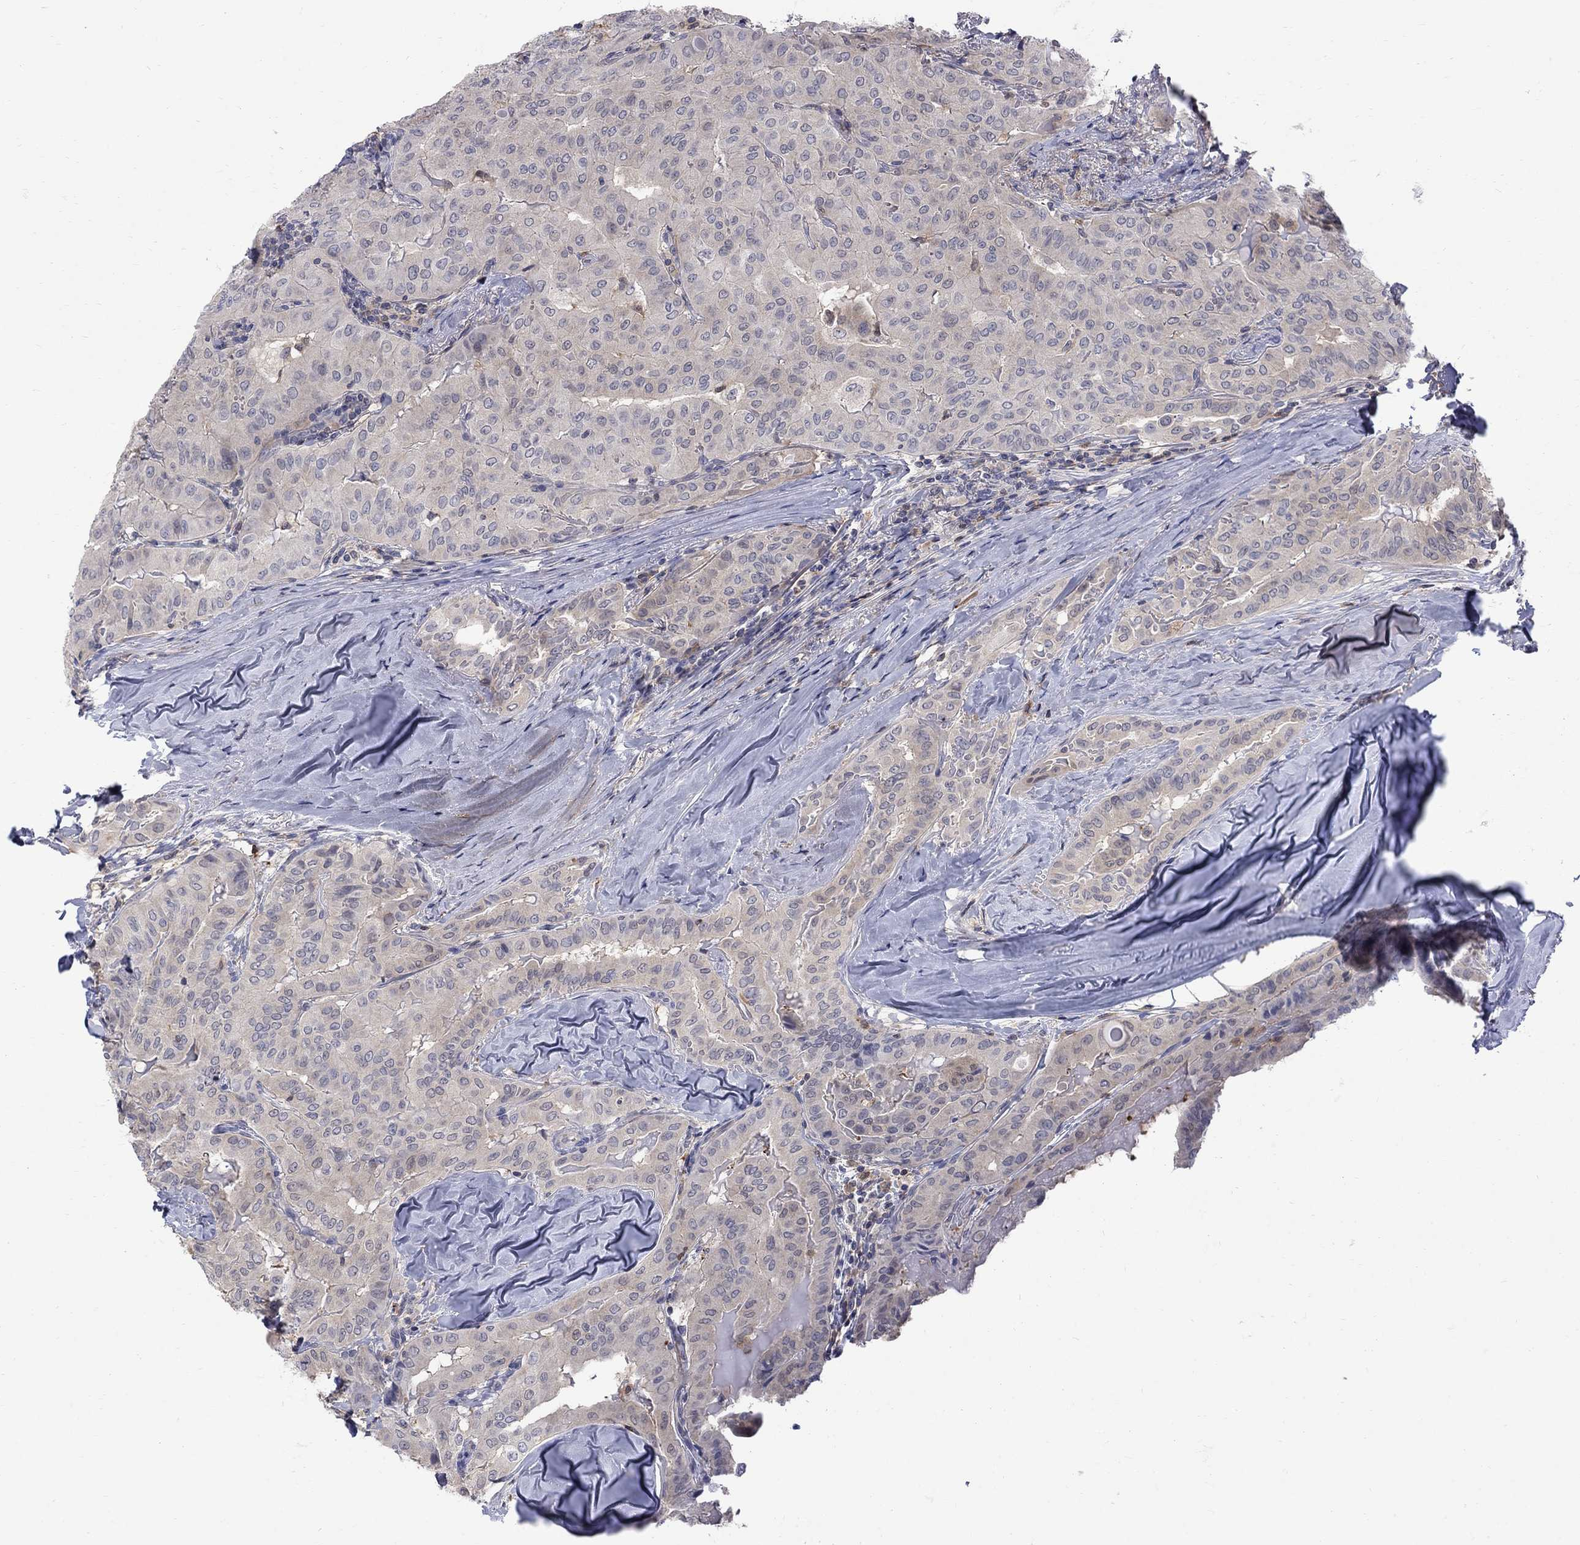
{"staining": {"intensity": "negative", "quantity": "none", "location": "none"}, "tissue": "thyroid cancer", "cell_type": "Tumor cells", "image_type": "cancer", "snomed": [{"axis": "morphology", "description": "Papillary adenocarcinoma, NOS"}, {"axis": "topography", "description": "Thyroid gland"}], "caption": "An immunohistochemistry histopathology image of thyroid cancer (papillary adenocarcinoma) is shown. There is no staining in tumor cells of thyroid cancer (papillary adenocarcinoma). The staining is performed using DAB (3,3'-diaminobenzidine) brown chromogen with nuclei counter-stained in using hematoxylin.", "gene": "HKDC1", "patient": {"sex": "female", "age": 68}}